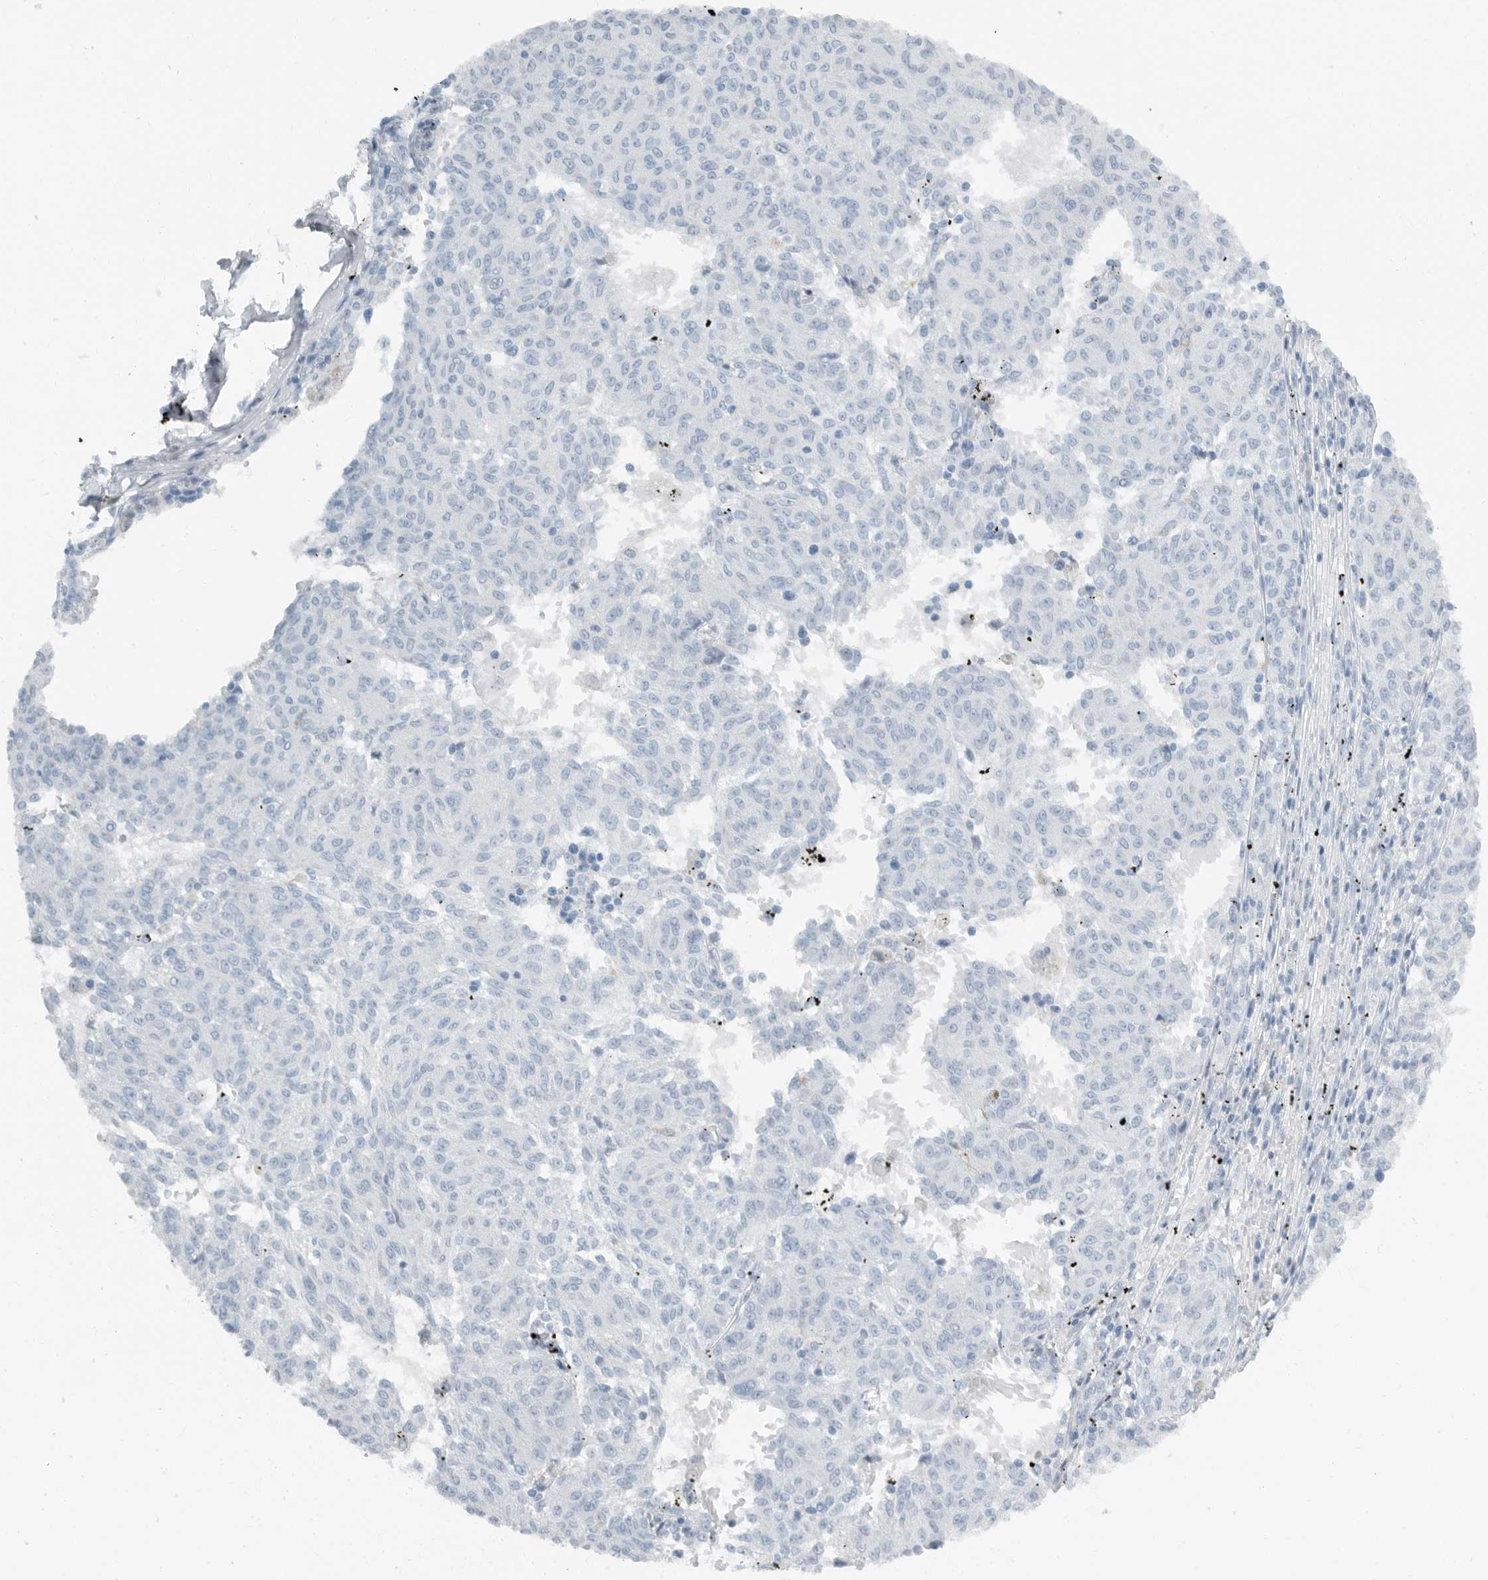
{"staining": {"intensity": "negative", "quantity": "none", "location": "none"}, "tissue": "melanoma", "cell_type": "Tumor cells", "image_type": "cancer", "snomed": [{"axis": "morphology", "description": "Malignant melanoma, NOS"}, {"axis": "topography", "description": "Skin"}], "caption": "A high-resolution image shows immunohistochemistry (IHC) staining of malignant melanoma, which exhibits no significant positivity in tumor cells.", "gene": "PAM", "patient": {"sex": "female", "age": 72}}